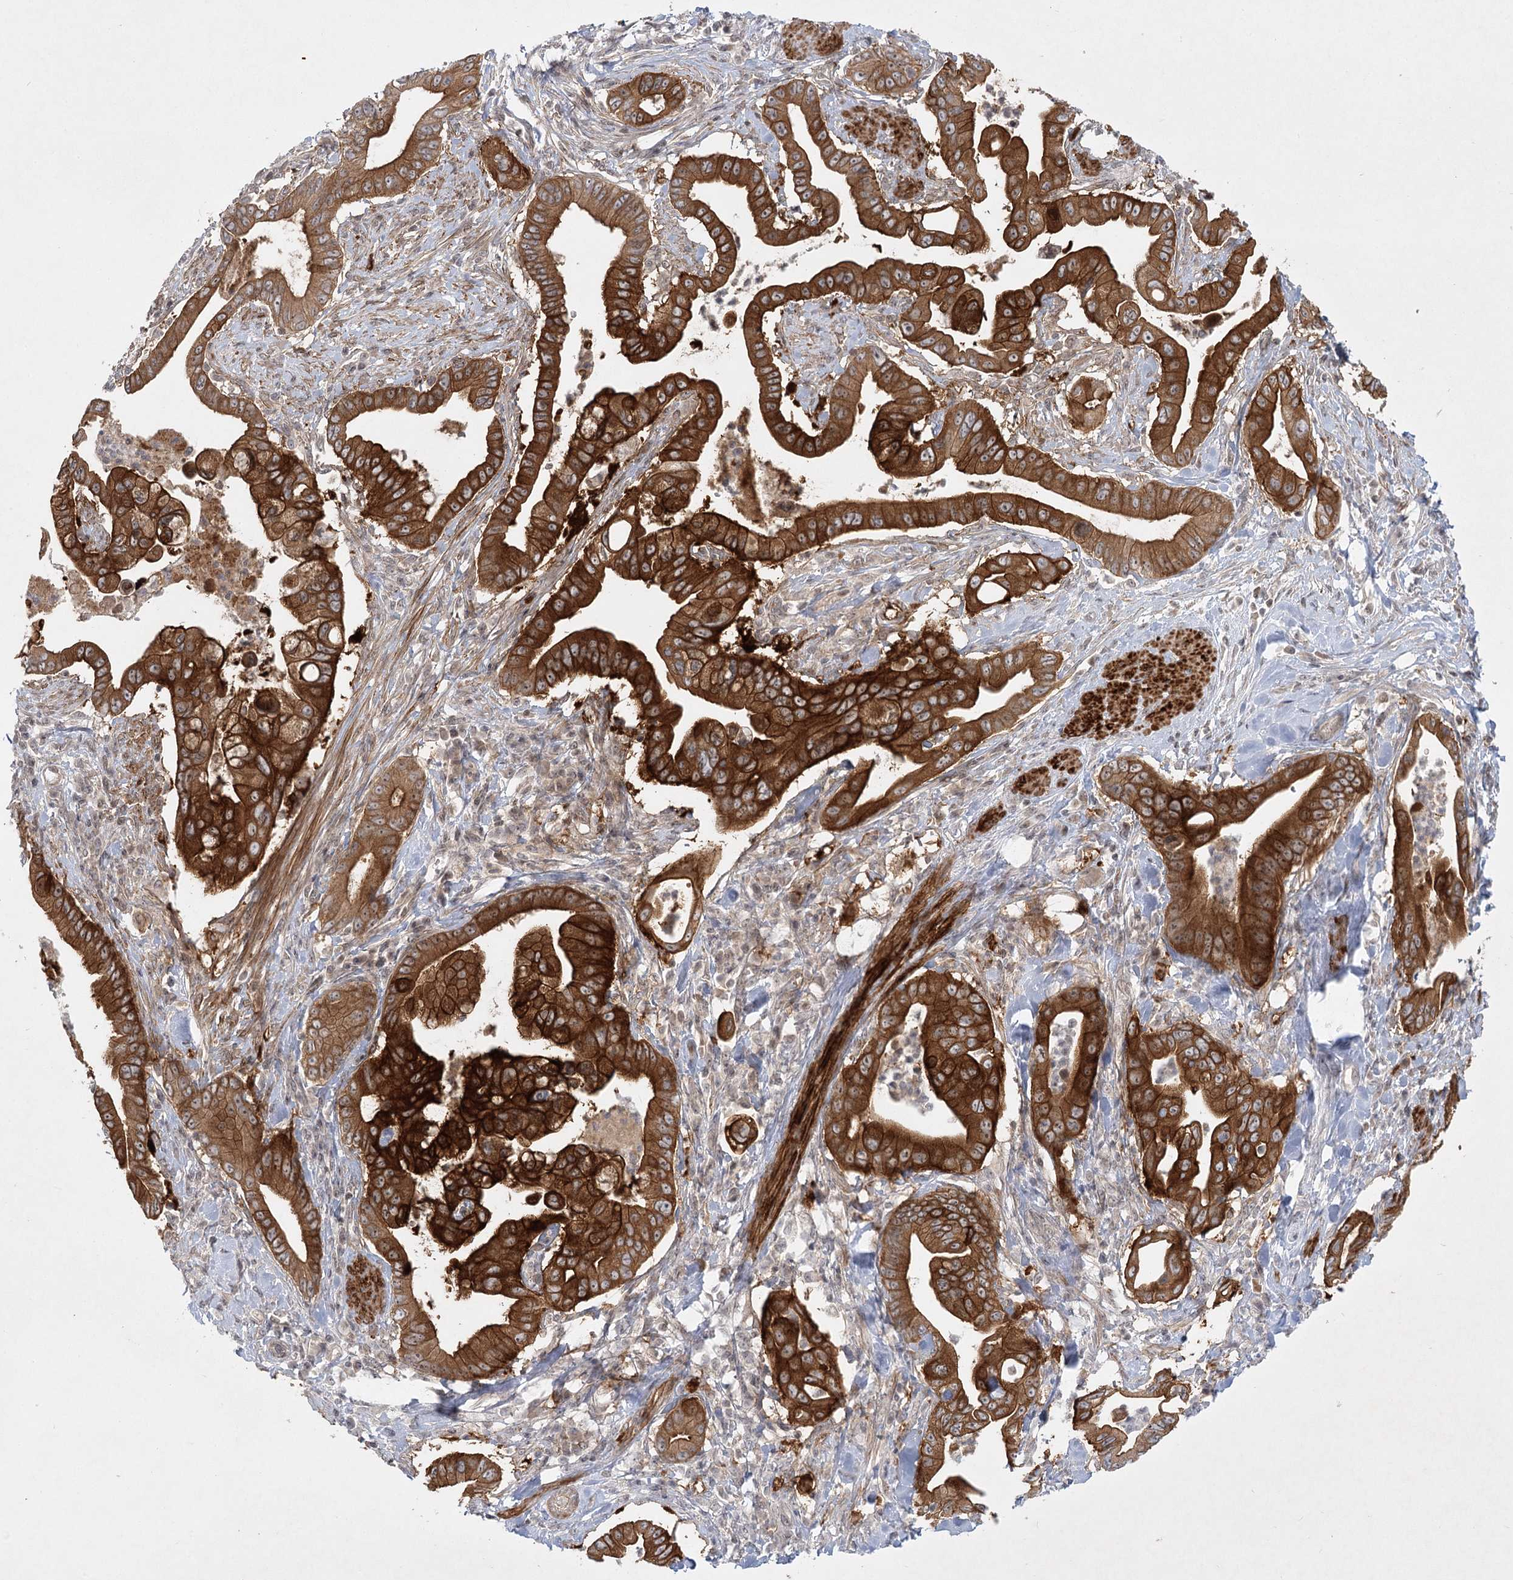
{"staining": {"intensity": "strong", "quantity": ">75%", "location": "cytoplasmic/membranous"}, "tissue": "pancreatic cancer", "cell_type": "Tumor cells", "image_type": "cancer", "snomed": [{"axis": "morphology", "description": "Adenocarcinoma, NOS"}, {"axis": "topography", "description": "Pancreas"}], "caption": "Protein expression analysis of pancreatic adenocarcinoma demonstrates strong cytoplasmic/membranous staining in about >75% of tumor cells. The staining was performed using DAB, with brown indicating positive protein expression. Nuclei are stained blue with hematoxylin.", "gene": "SH2D3A", "patient": {"sex": "male", "age": 78}}